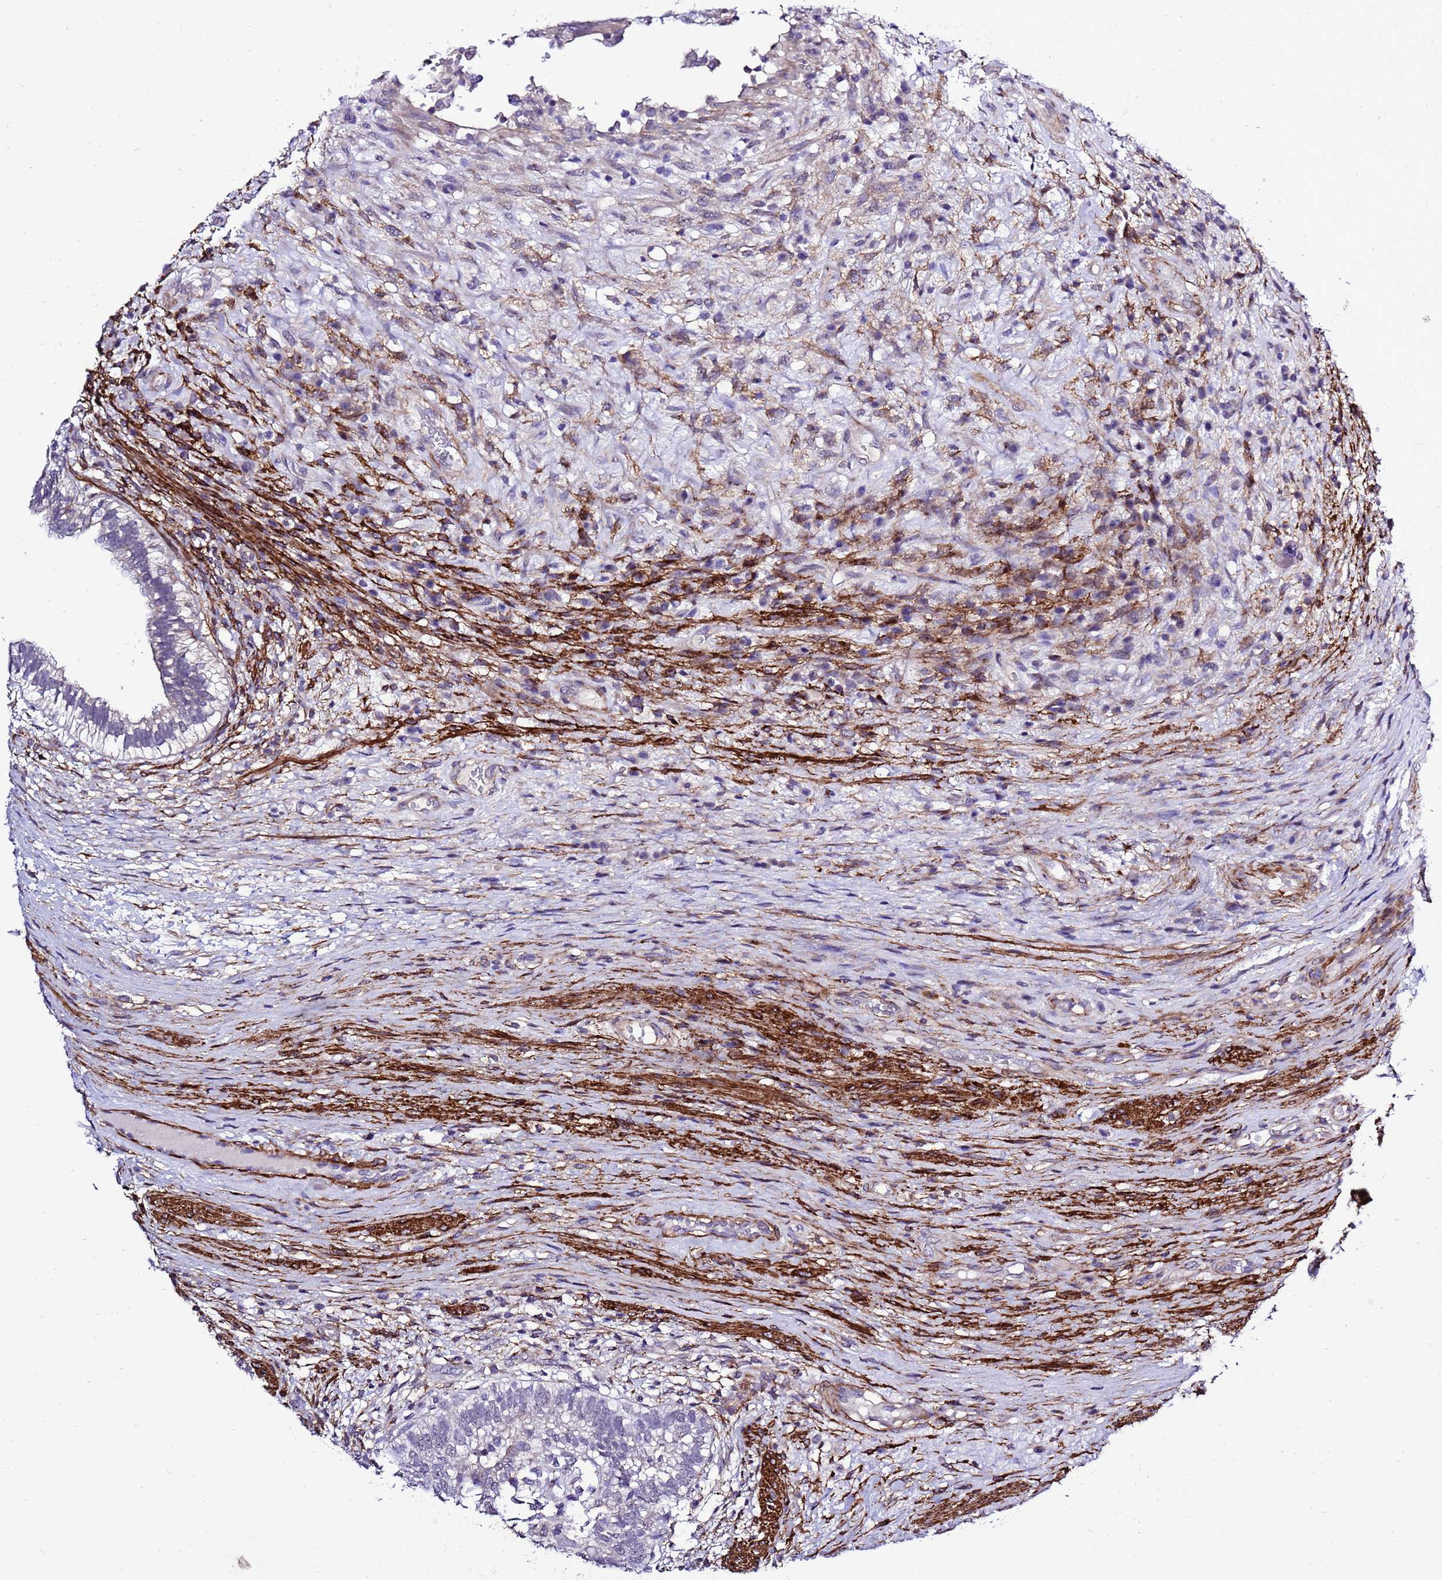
{"staining": {"intensity": "negative", "quantity": "none", "location": "none"}, "tissue": "testis cancer", "cell_type": "Tumor cells", "image_type": "cancer", "snomed": [{"axis": "morphology", "description": "Carcinoma, Embryonal, NOS"}, {"axis": "topography", "description": "Testis"}], "caption": "Histopathology image shows no significant protein expression in tumor cells of testis embryonal carcinoma.", "gene": "GZF1", "patient": {"sex": "male", "age": 26}}